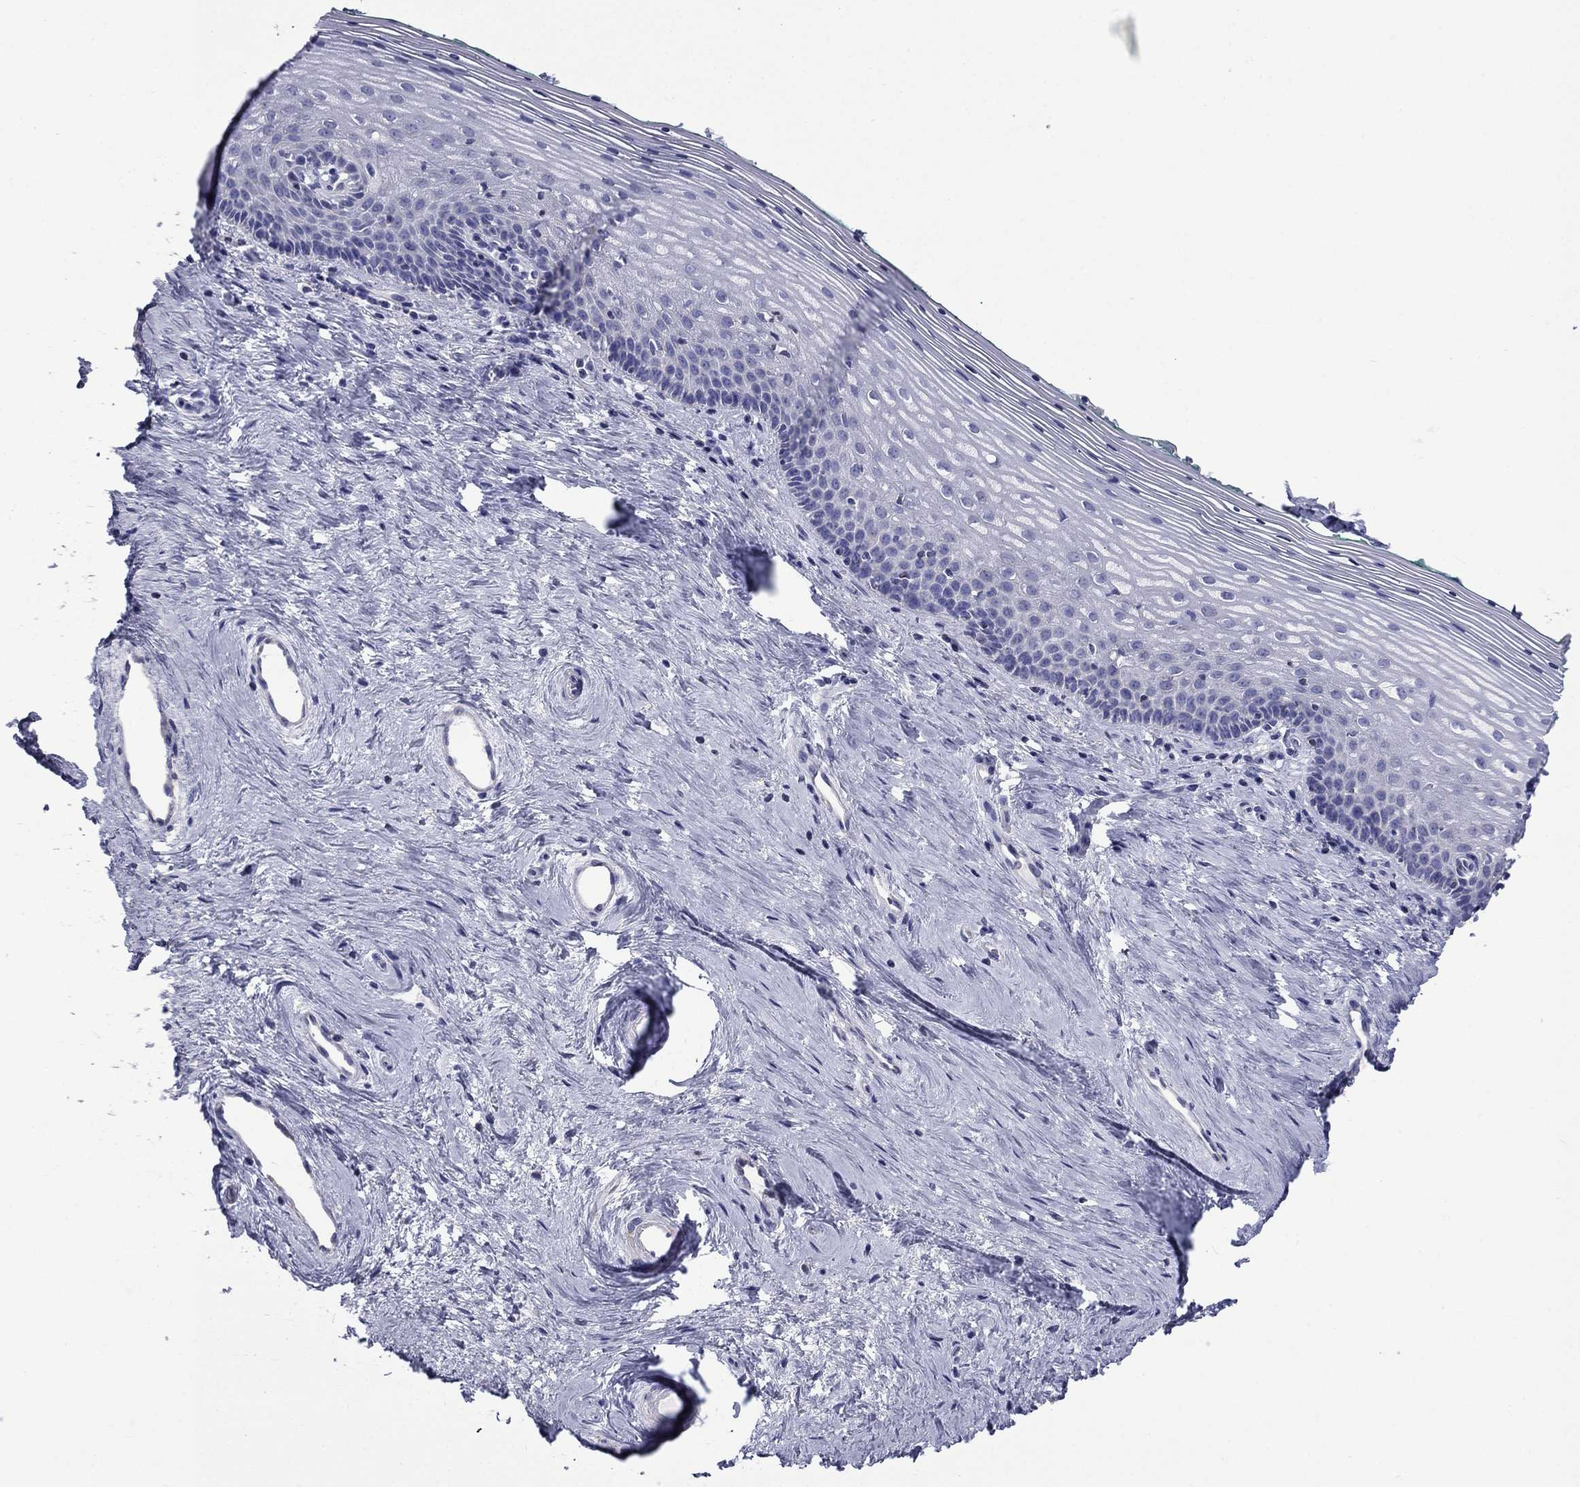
{"staining": {"intensity": "negative", "quantity": "none", "location": "none"}, "tissue": "vagina", "cell_type": "Squamous epithelial cells", "image_type": "normal", "snomed": [{"axis": "morphology", "description": "Normal tissue, NOS"}, {"axis": "topography", "description": "Vagina"}], "caption": "The histopathology image exhibits no staining of squamous epithelial cells in benign vagina.", "gene": "ACADSB", "patient": {"sex": "female", "age": 45}}